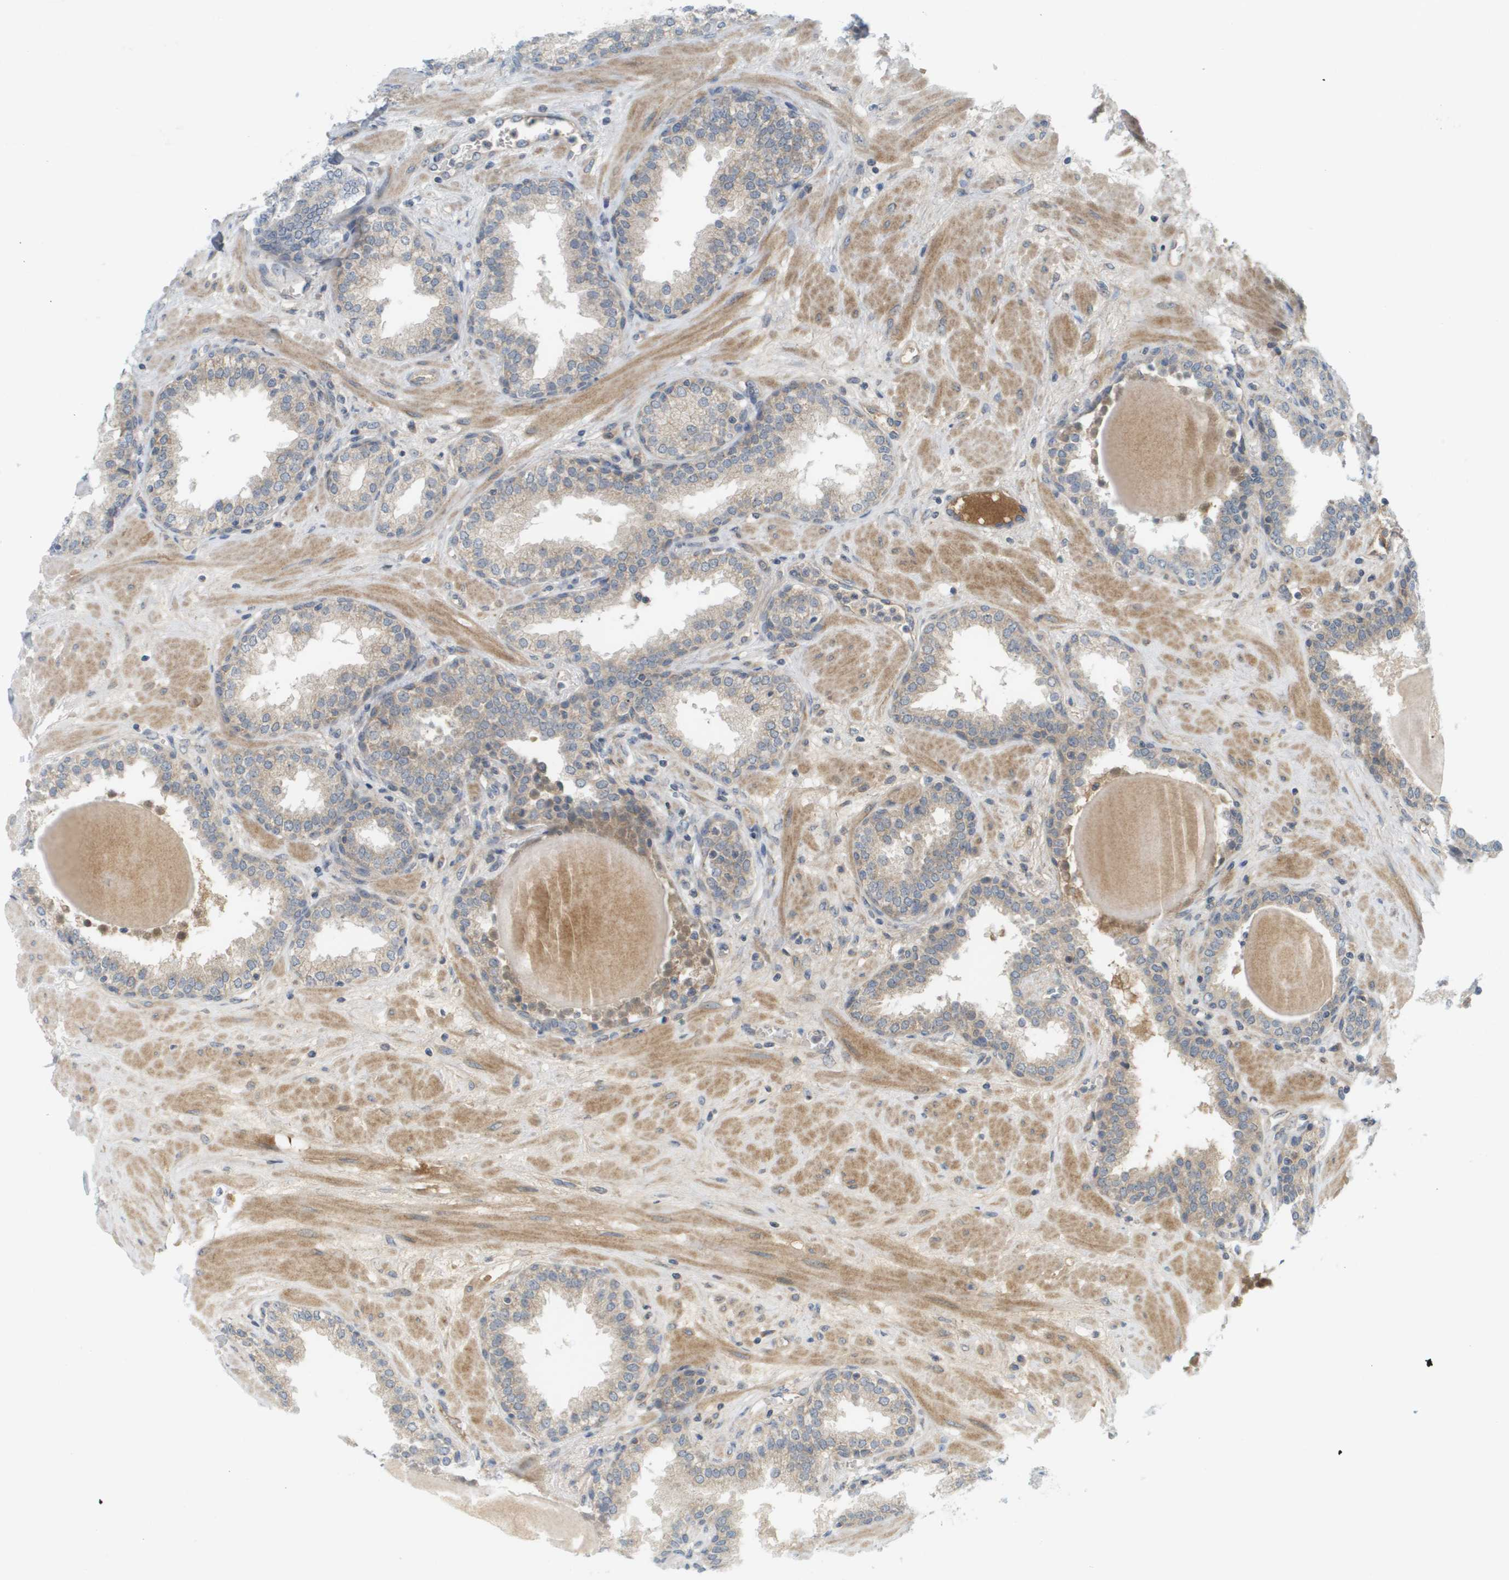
{"staining": {"intensity": "weak", "quantity": "<25%", "location": "cytoplasmic/membranous"}, "tissue": "prostate", "cell_type": "Glandular cells", "image_type": "normal", "snomed": [{"axis": "morphology", "description": "Normal tissue, NOS"}, {"axis": "topography", "description": "Prostate"}], "caption": "An image of human prostate is negative for staining in glandular cells.", "gene": "PROC", "patient": {"sex": "male", "age": 51}}